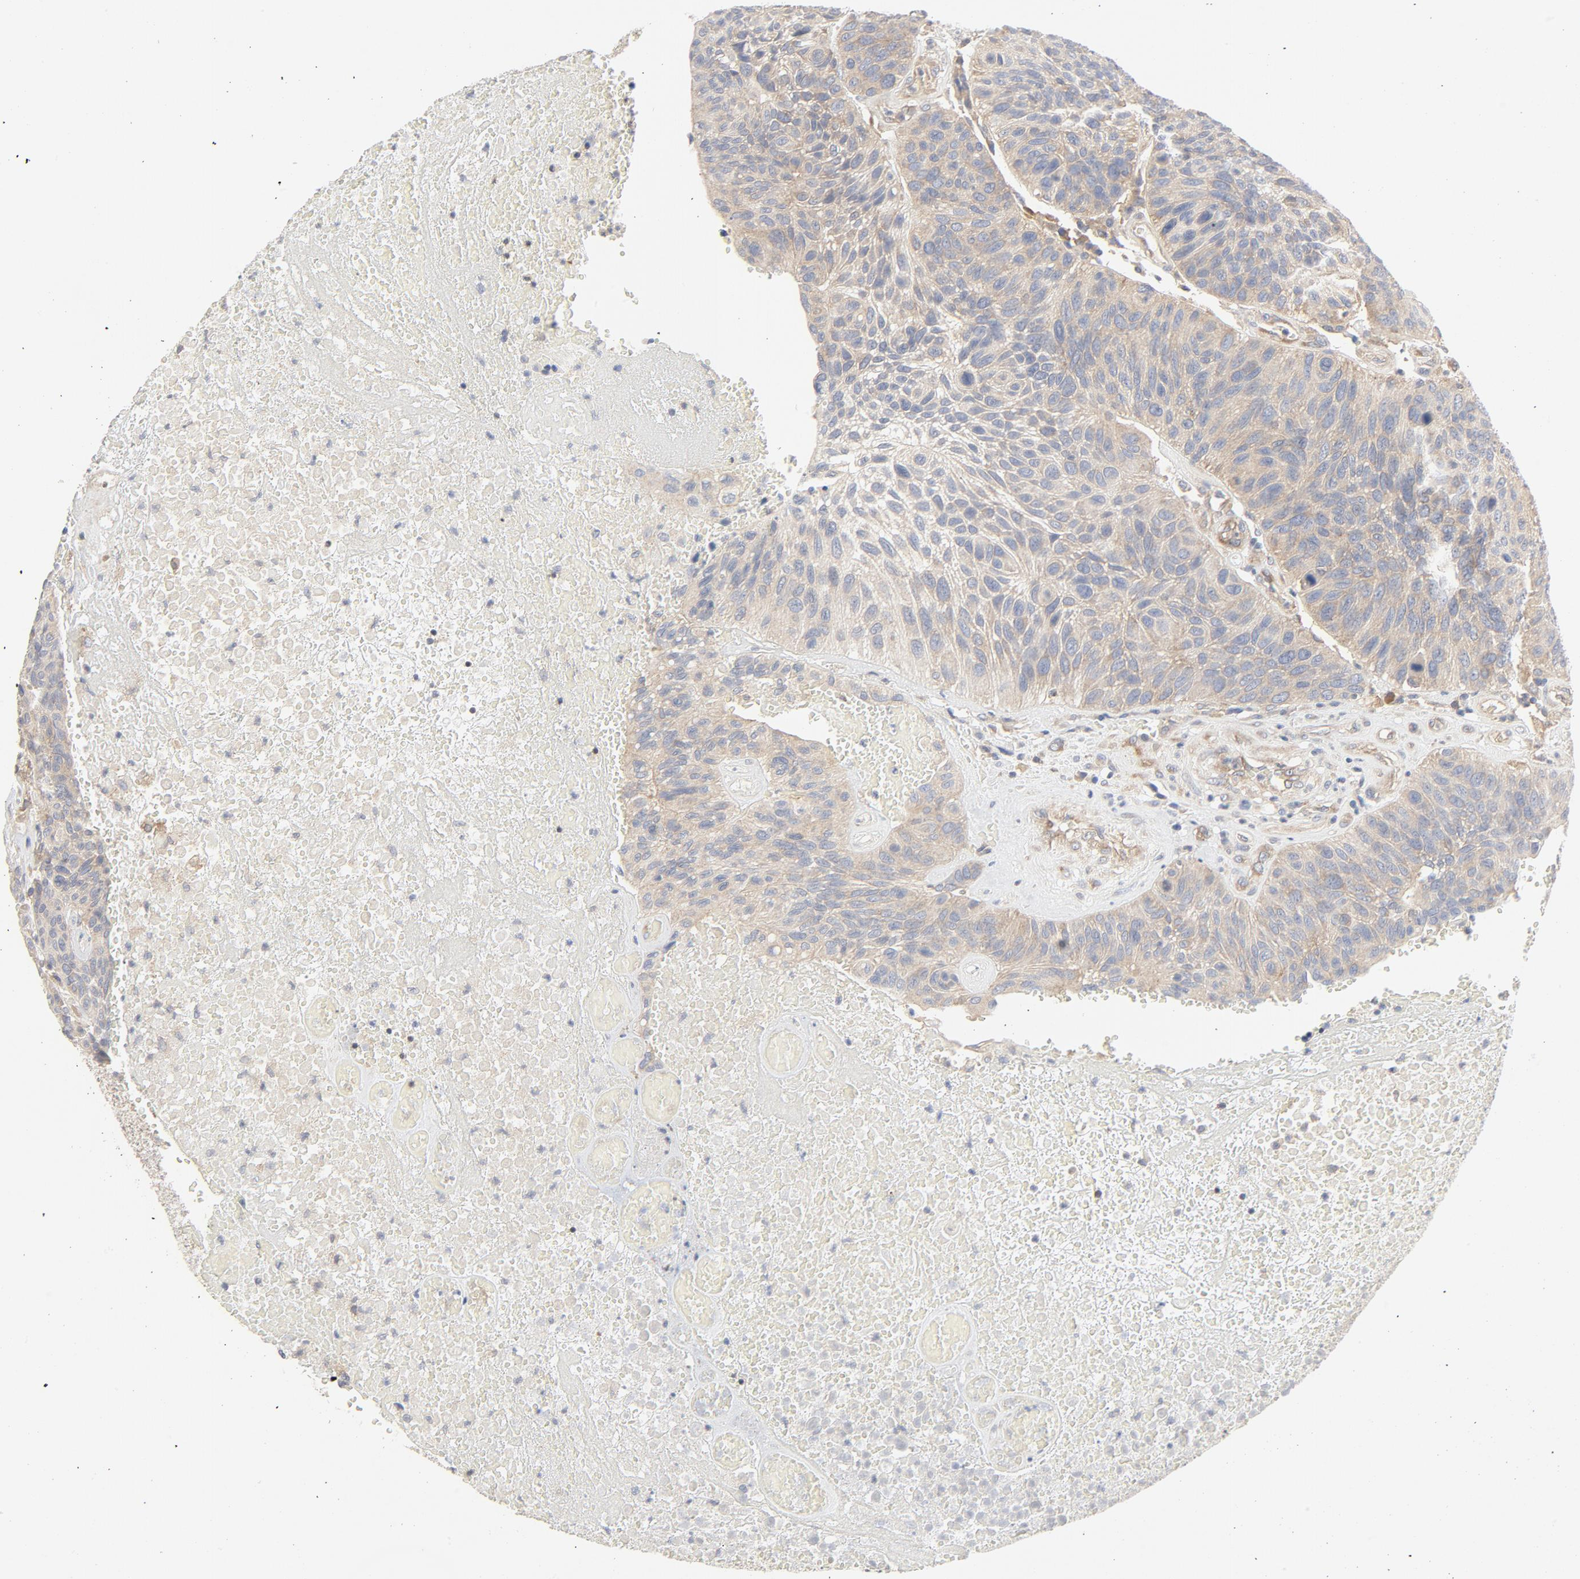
{"staining": {"intensity": "moderate", "quantity": ">75%", "location": "cytoplasmic/membranous"}, "tissue": "urothelial cancer", "cell_type": "Tumor cells", "image_type": "cancer", "snomed": [{"axis": "morphology", "description": "Urothelial carcinoma, High grade"}, {"axis": "topography", "description": "Urinary bladder"}], "caption": "Protein staining of high-grade urothelial carcinoma tissue displays moderate cytoplasmic/membranous staining in approximately >75% of tumor cells.", "gene": "RABEP1", "patient": {"sex": "male", "age": 66}}